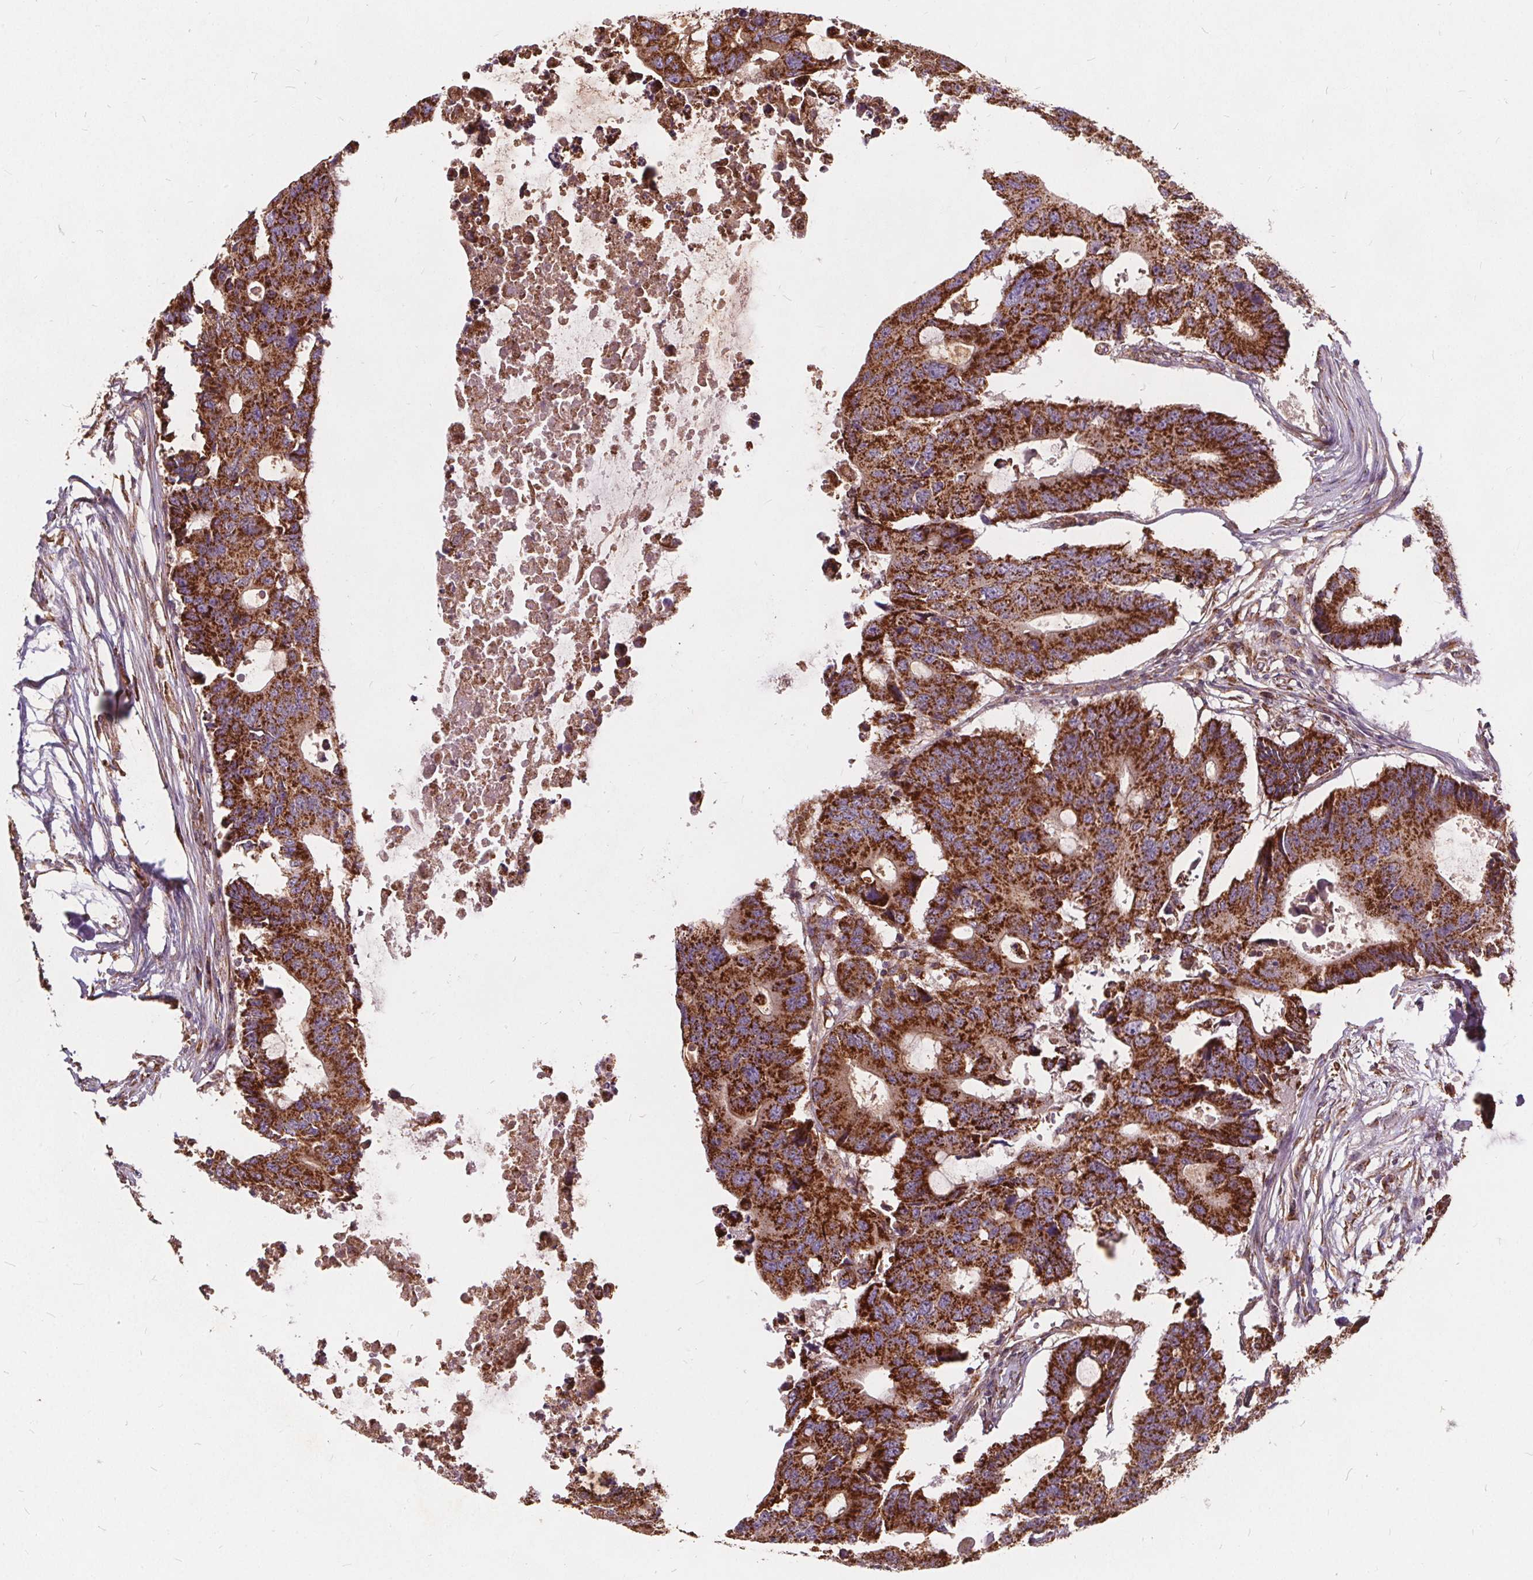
{"staining": {"intensity": "strong", "quantity": ">75%", "location": "cytoplasmic/membranous"}, "tissue": "colorectal cancer", "cell_type": "Tumor cells", "image_type": "cancer", "snomed": [{"axis": "morphology", "description": "Adenocarcinoma, NOS"}, {"axis": "topography", "description": "Colon"}], "caption": "Brown immunohistochemical staining in human colorectal cancer shows strong cytoplasmic/membranous expression in approximately >75% of tumor cells.", "gene": "PLSCR3", "patient": {"sex": "male", "age": 71}}